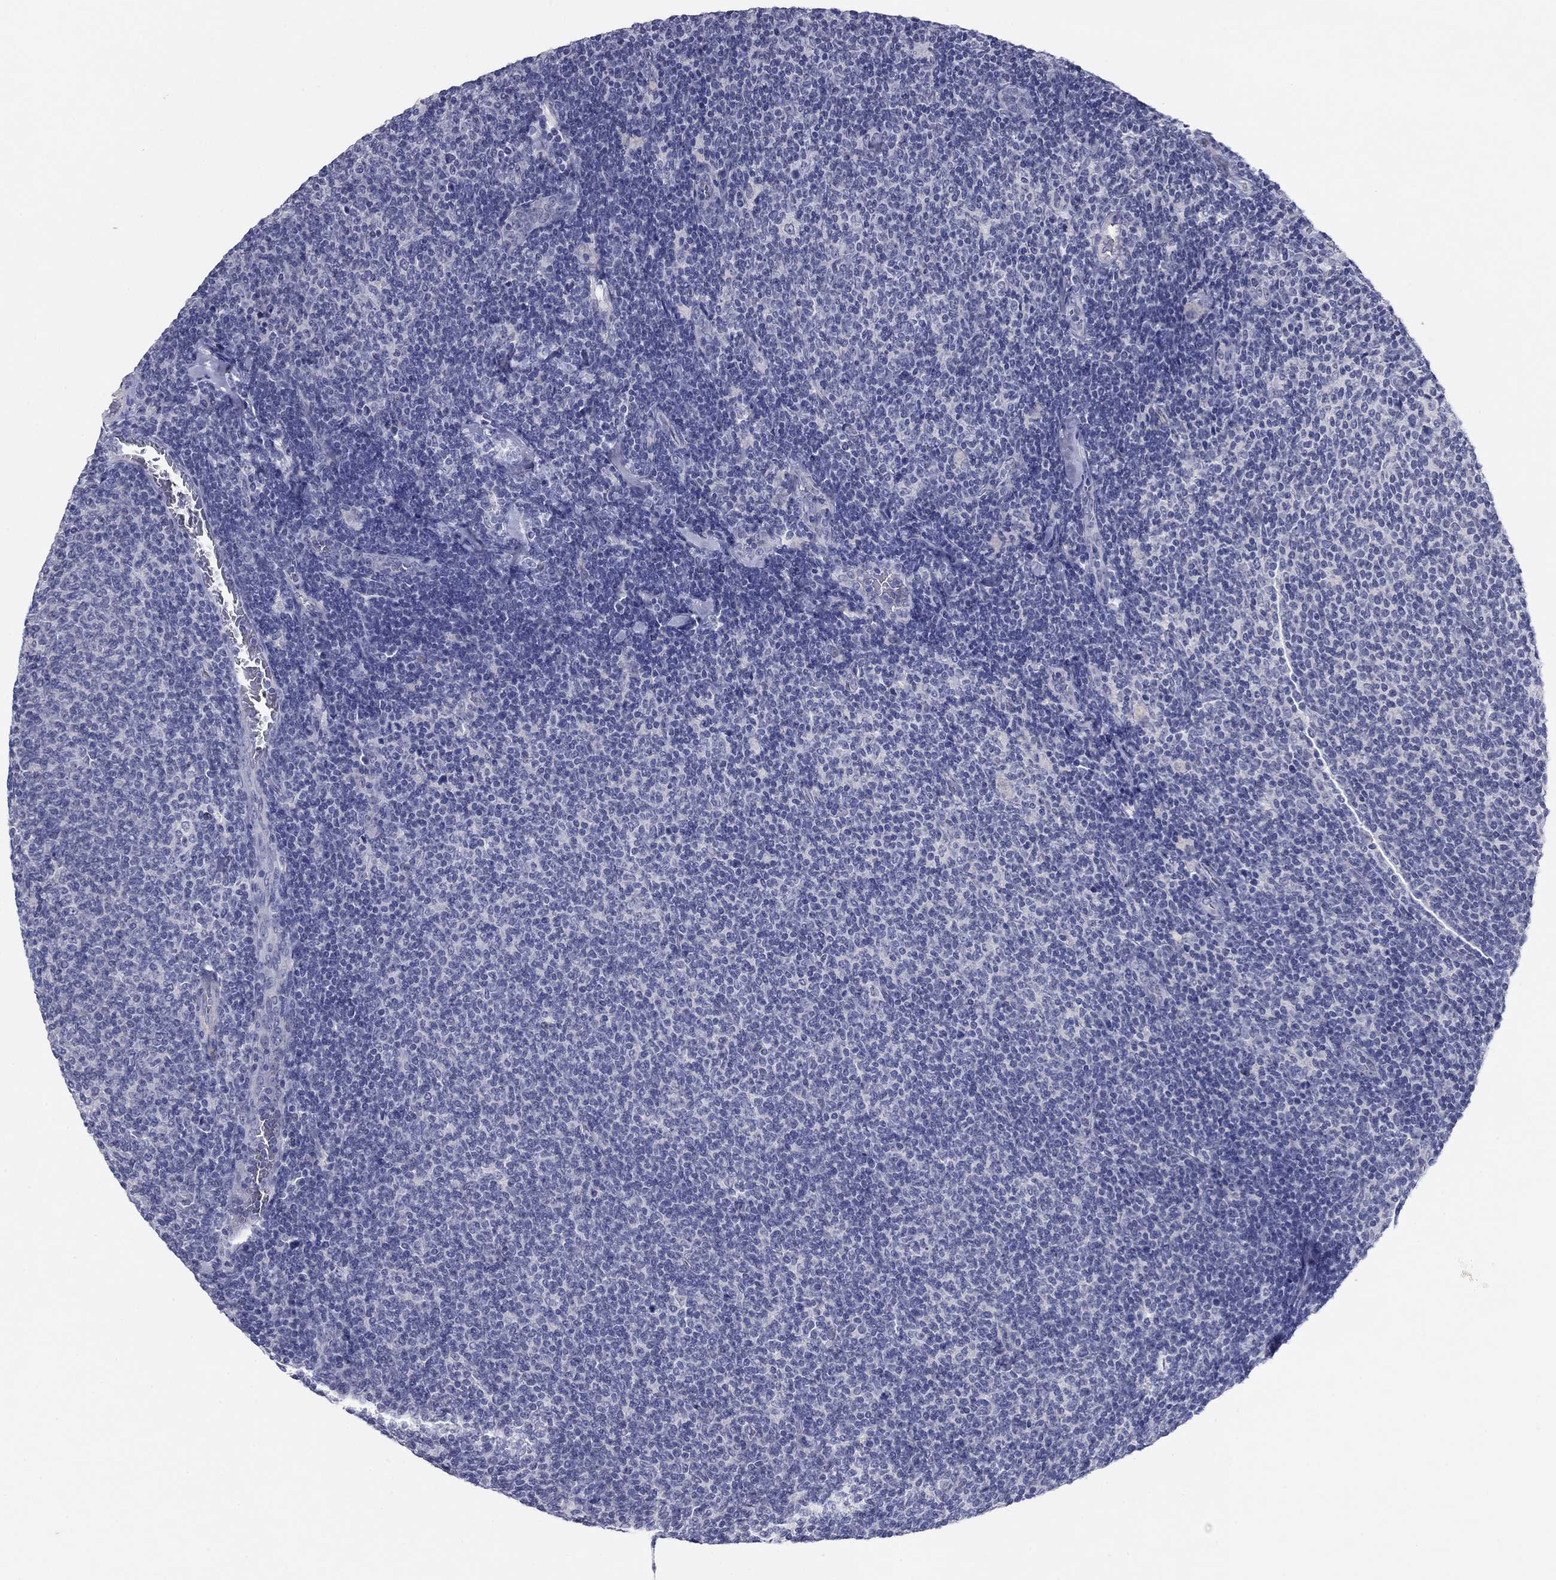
{"staining": {"intensity": "negative", "quantity": "none", "location": "none"}, "tissue": "lymphoma", "cell_type": "Tumor cells", "image_type": "cancer", "snomed": [{"axis": "morphology", "description": "Malignant lymphoma, non-Hodgkin's type, Low grade"}, {"axis": "topography", "description": "Lymph node"}], "caption": "A micrograph of human lymphoma is negative for staining in tumor cells.", "gene": "PLS1", "patient": {"sex": "male", "age": 52}}